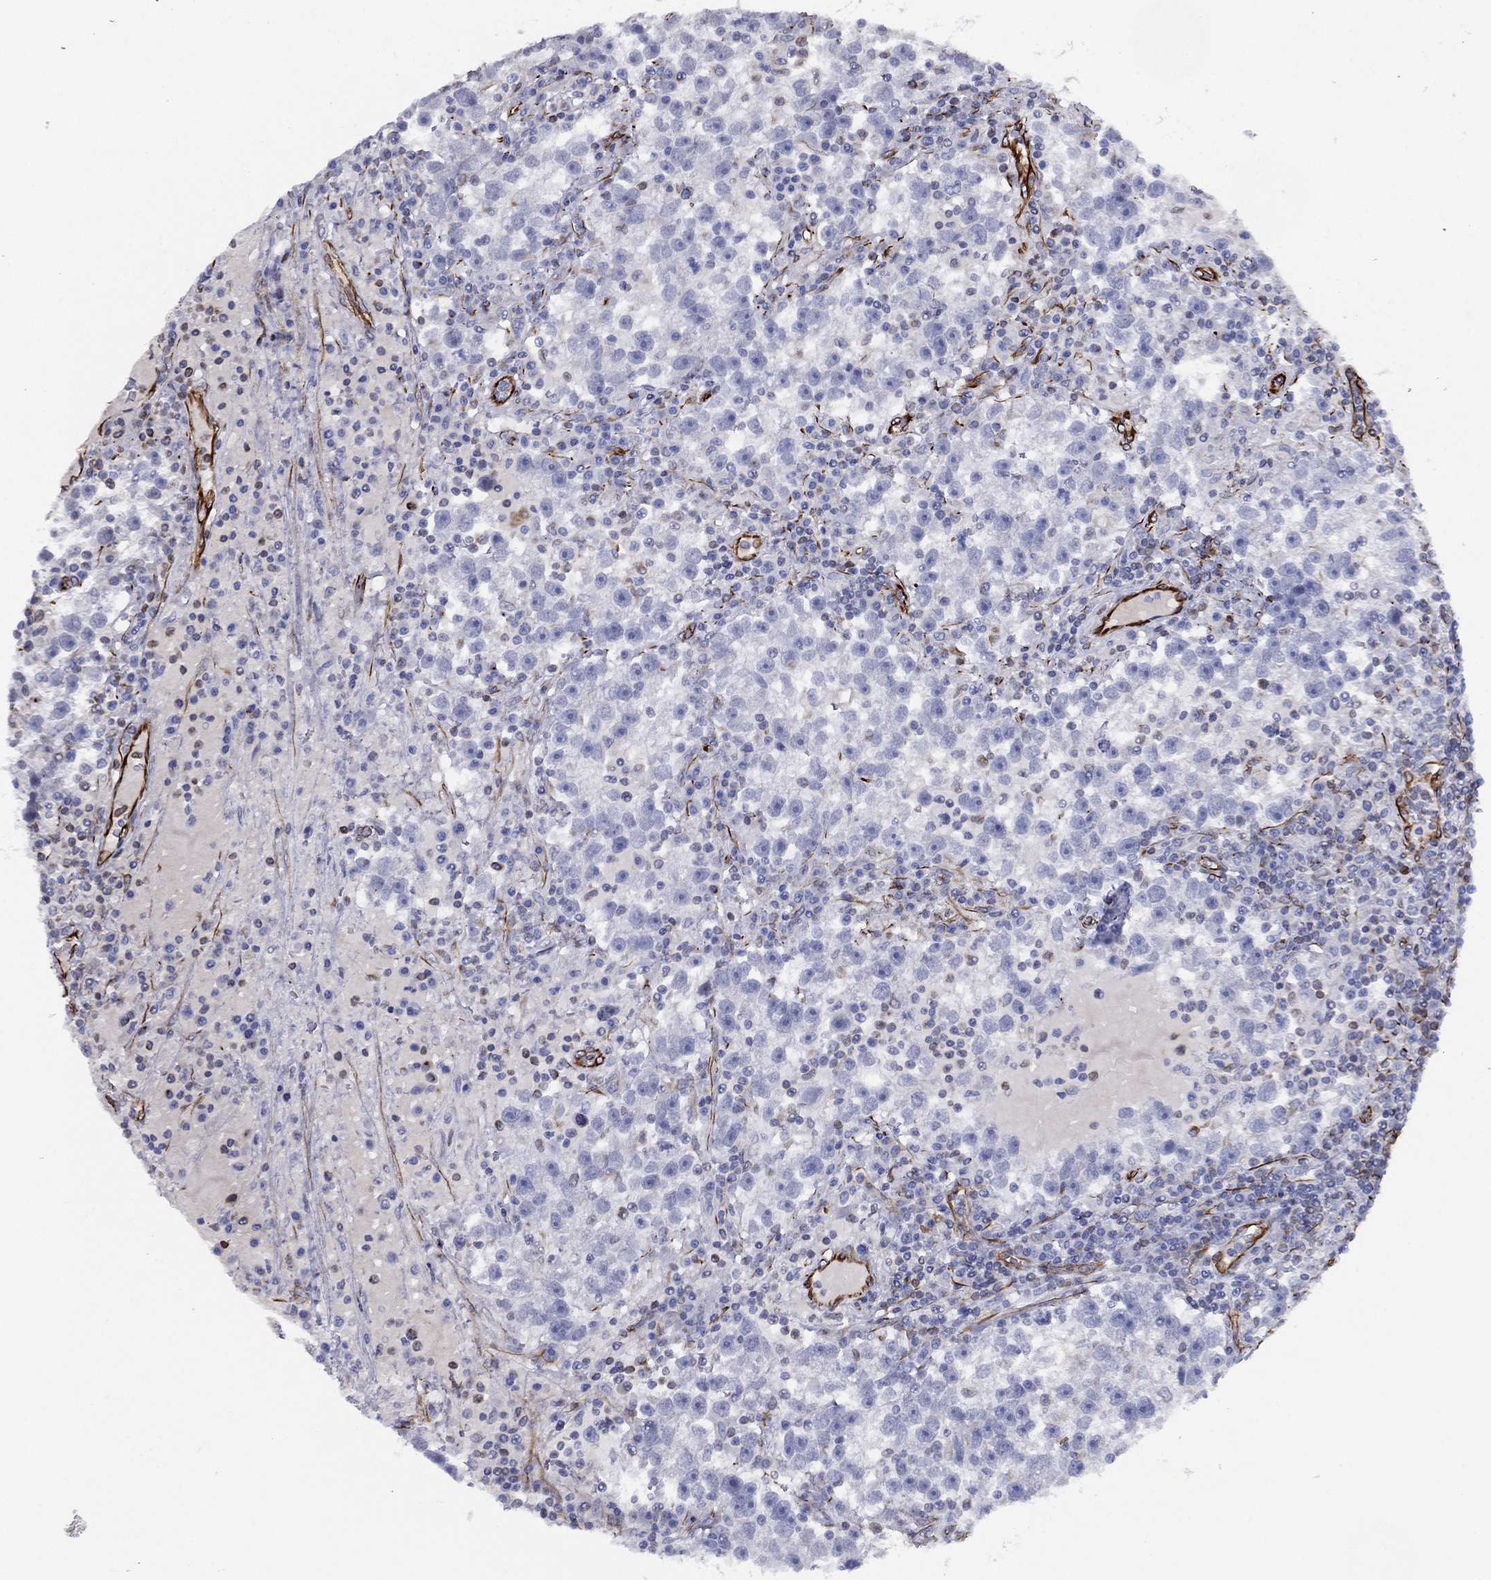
{"staining": {"intensity": "negative", "quantity": "none", "location": "none"}, "tissue": "testis cancer", "cell_type": "Tumor cells", "image_type": "cancer", "snomed": [{"axis": "morphology", "description": "Seminoma, NOS"}, {"axis": "topography", "description": "Testis"}], "caption": "Immunohistochemistry histopathology image of neoplastic tissue: testis cancer (seminoma) stained with DAB (3,3'-diaminobenzidine) reveals no significant protein positivity in tumor cells.", "gene": "MAS1", "patient": {"sex": "male", "age": 47}}